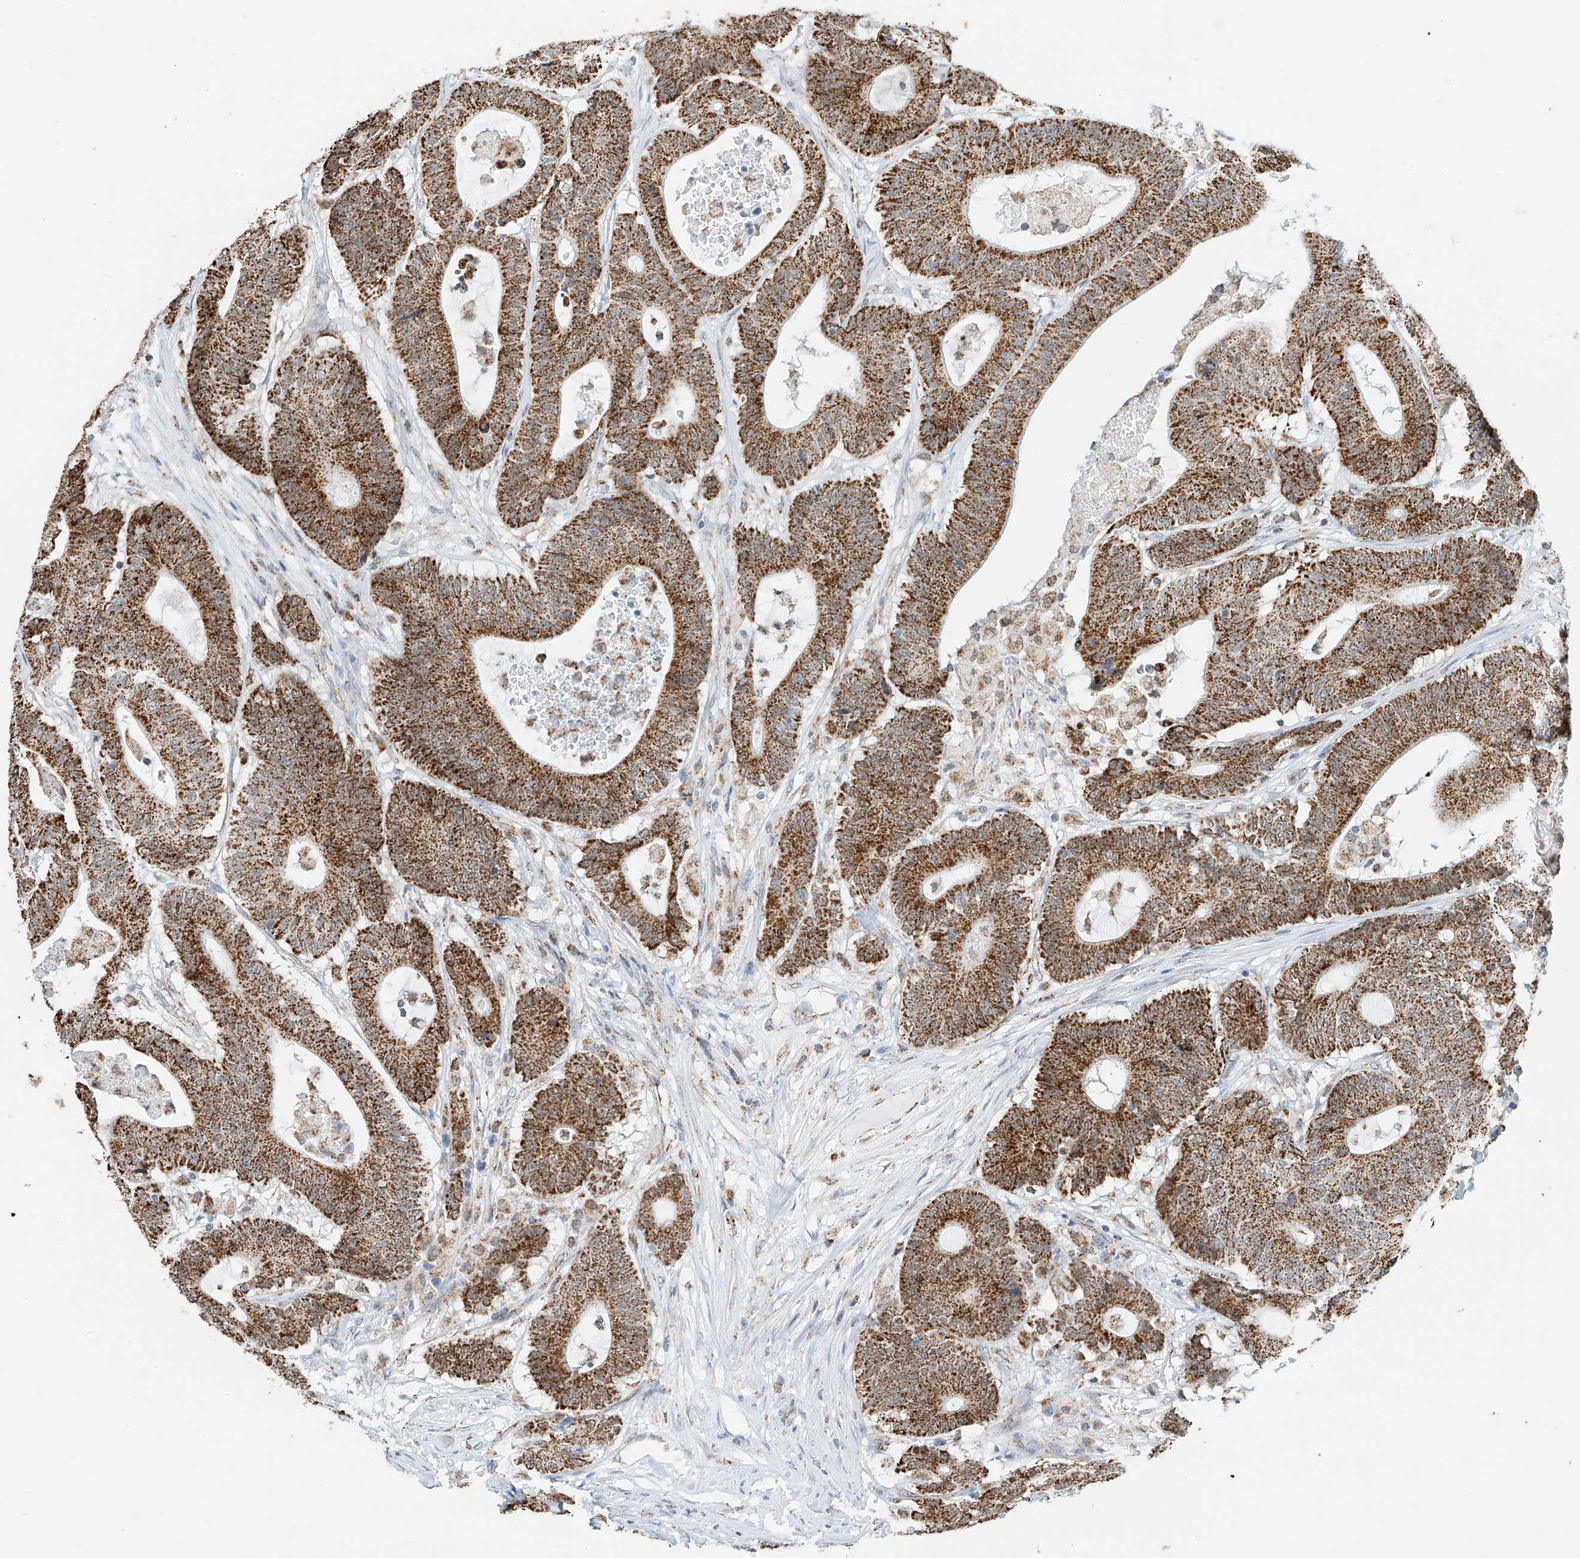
{"staining": {"intensity": "moderate", "quantity": ">75%", "location": "cytoplasmic/membranous"}, "tissue": "colorectal cancer", "cell_type": "Tumor cells", "image_type": "cancer", "snomed": [{"axis": "morphology", "description": "Adenocarcinoma, NOS"}, {"axis": "topography", "description": "Colon"}], "caption": "Colorectal cancer (adenocarcinoma) tissue exhibits moderate cytoplasmic/membranous staining in about >75% of tumor cells (DAB IHC with brightfield microscopy, high magnification).", "gene": "PPA2", "patient": {"sex": "female", "age": 84}}